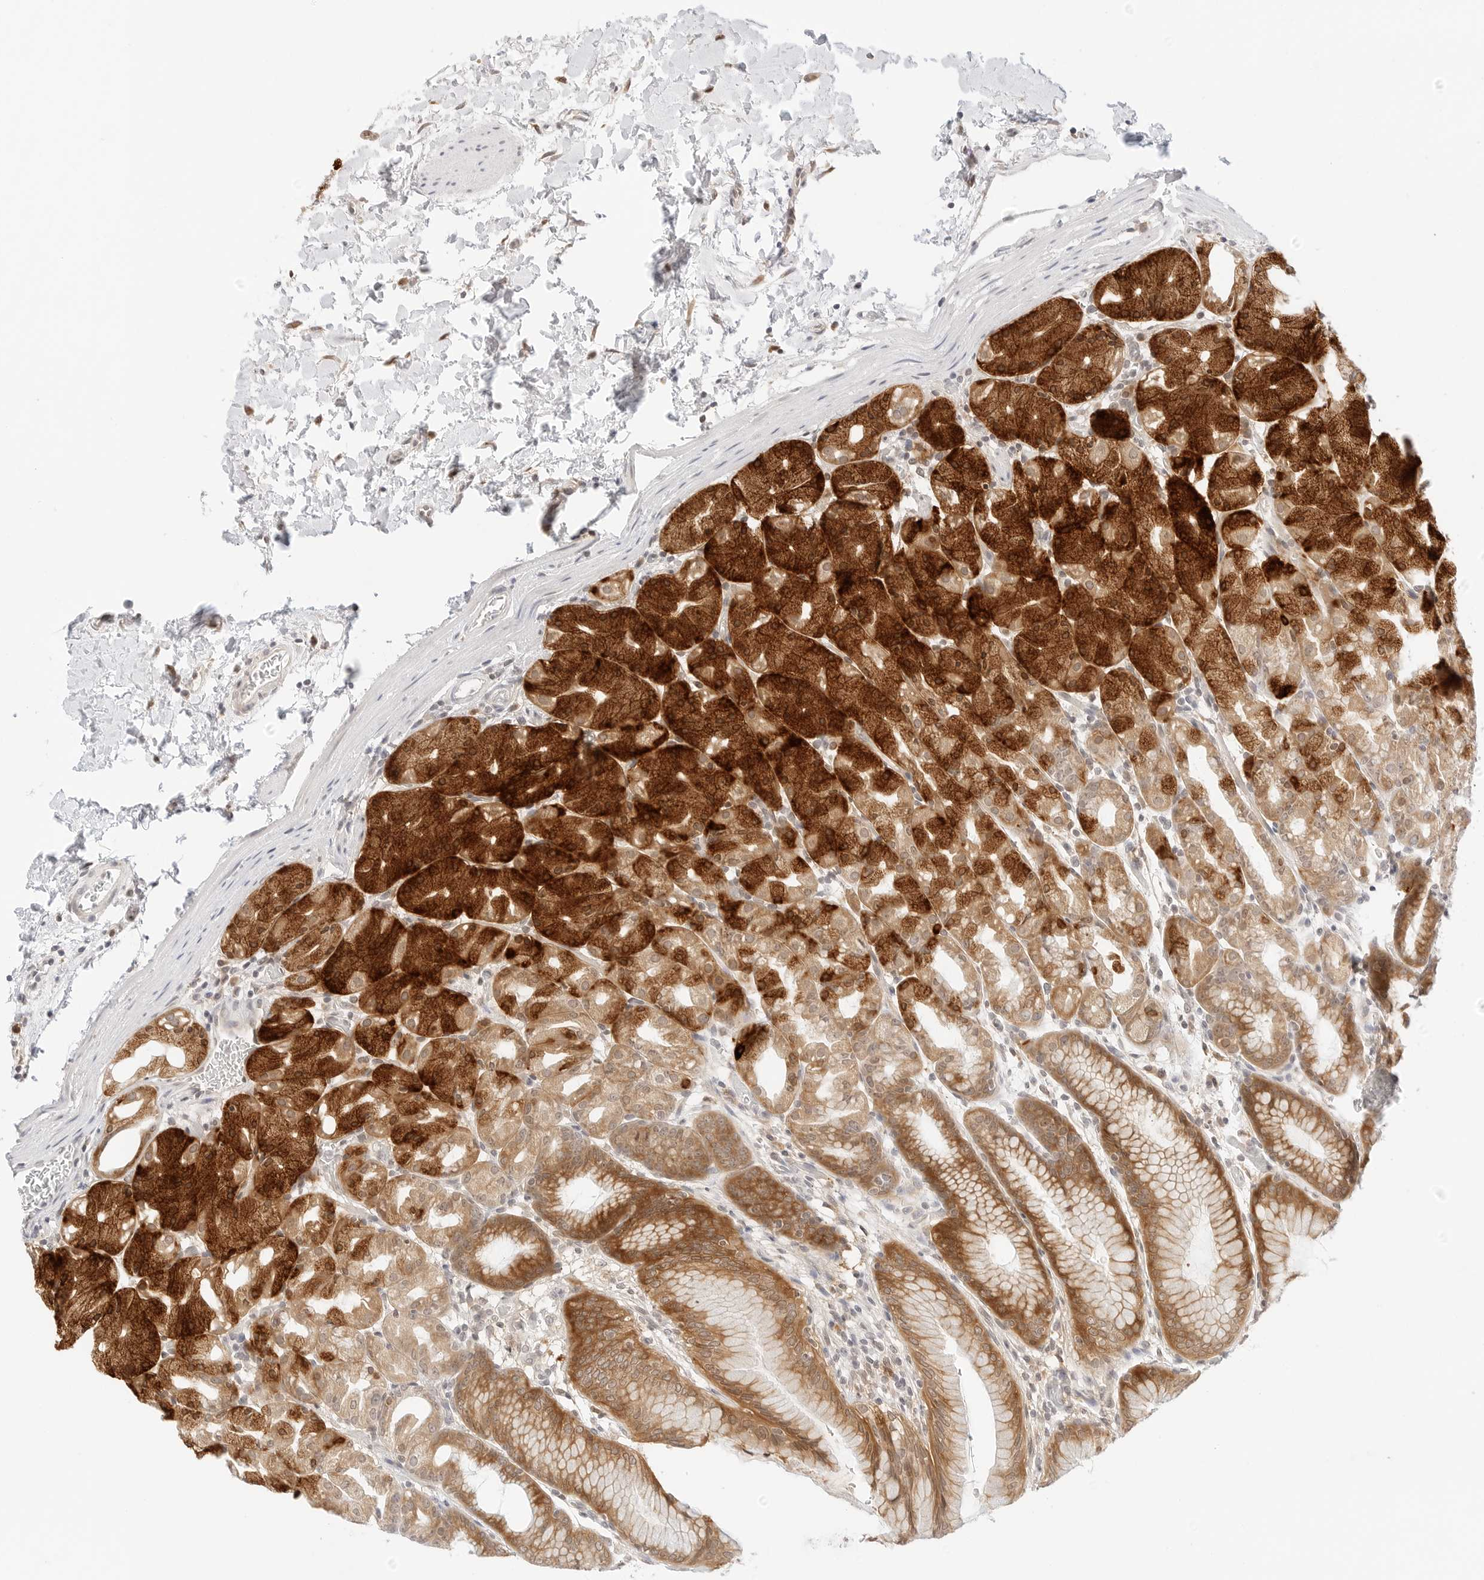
{"staining": {"intensity": "strong", "quantity": ">75%", "location": "cytoplasmic/membranous"}, "tissue": "stomach", "cell_type": "Glandular cells", "image_type": "normal", "snomed": [{"axis": "morphology", "description": "Normal tissue, NOS"}, {"axis": "topography", "description": "Stomach, upper"}], "caption": "Brown immunohistochemical staining in benign stomach displays strong cytoplasmic/membranous staining in approximately >75% of glandular cells. Nuclei are stained in blue.", "gene": "ERO1B", "patient": {"sex": "male", "age": 48}}